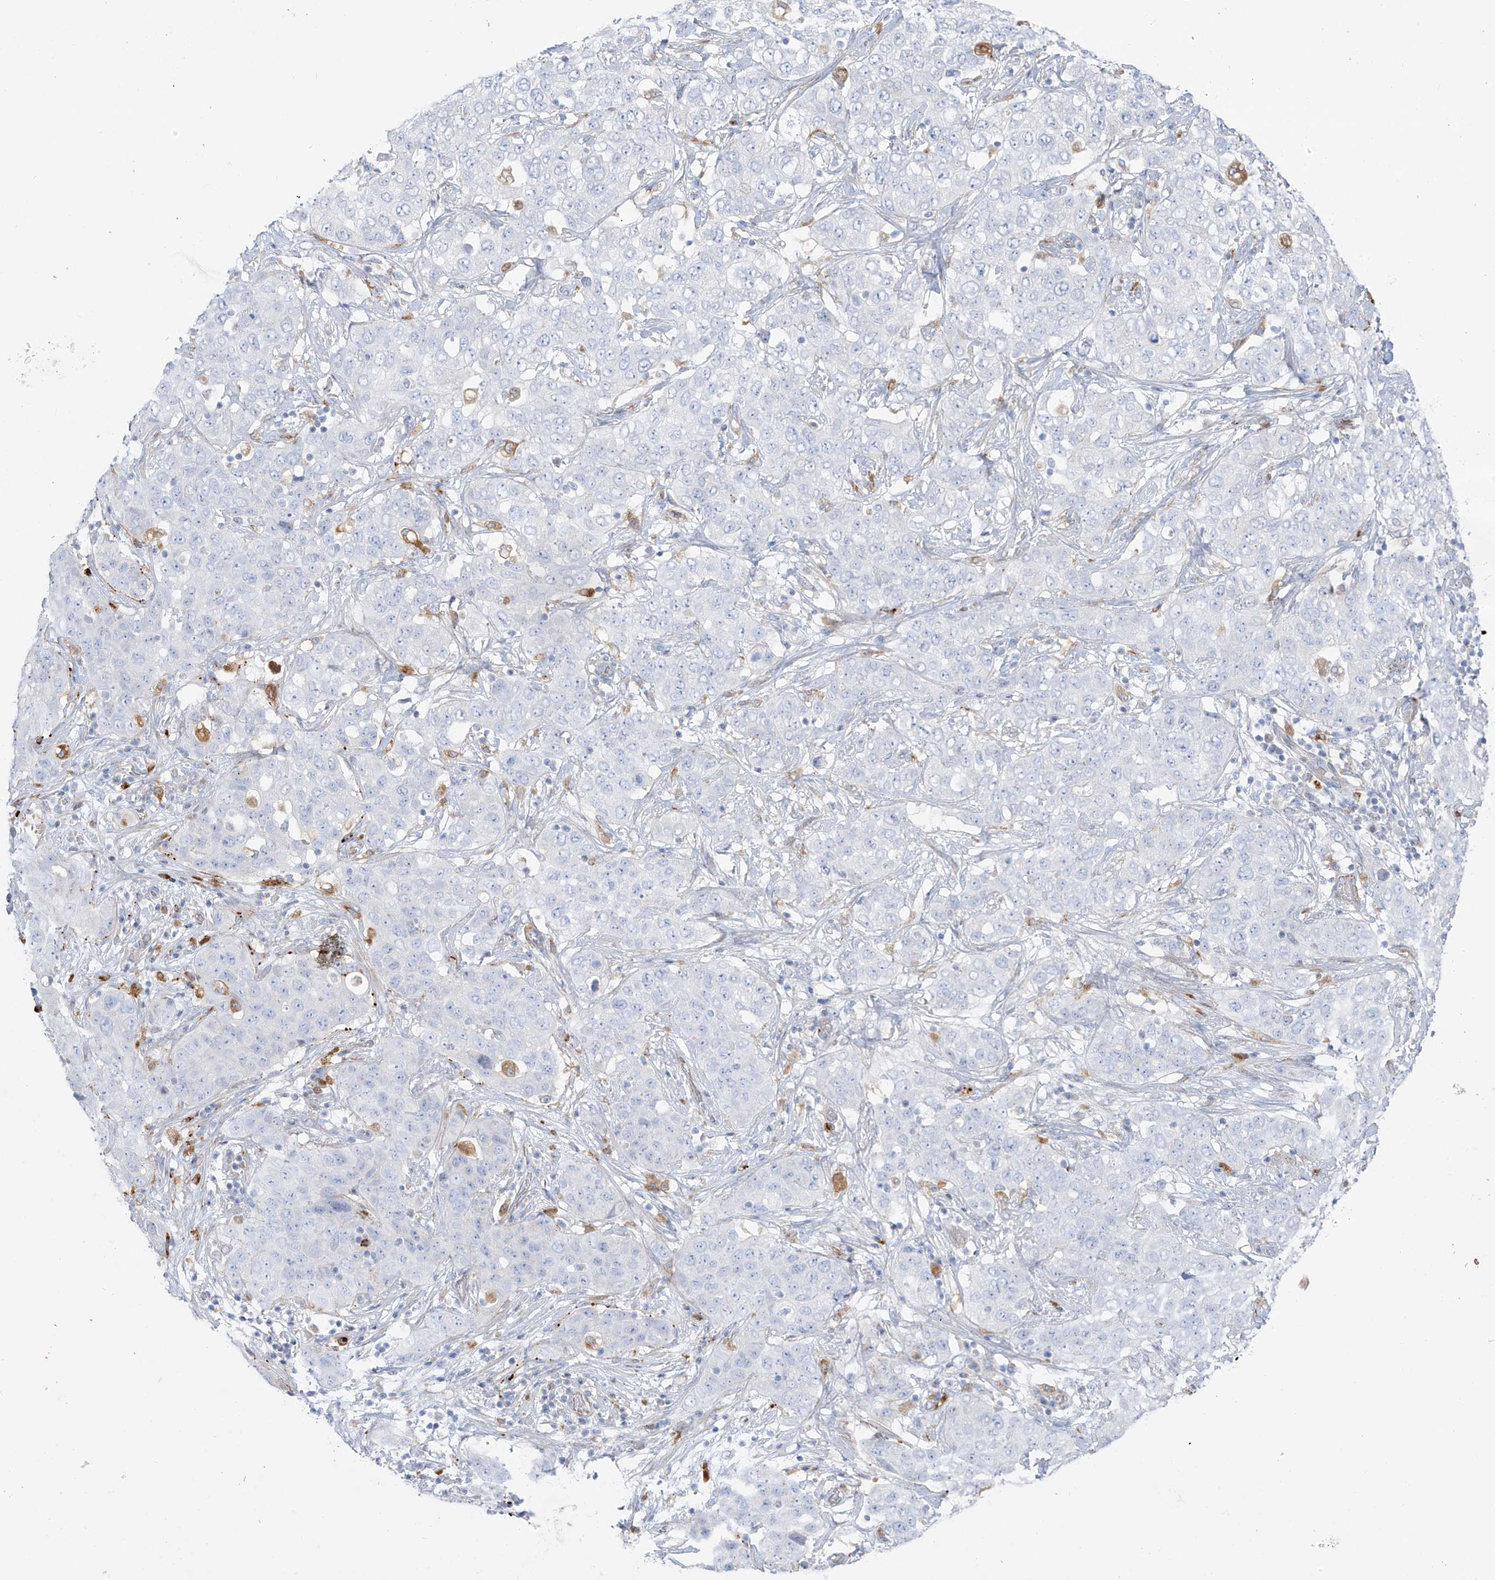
{"staining": {"intensity": "negative", "quantity": "none", "location": "none"}, "tissue": "stomach cancer", "cell_type": "Tumor cells", "image_type": "cancer", "snomed": [{"axis": "morphology", "description": "Normal tissue, NOS"}, {"axis": "morphology", "description": "Adenocarcinoma, NOS"}, {"axis": "topography", "description": "Lymph node"}, {"axis": "topography", "description": "Stomach"}], "caption": "Immunohistochemical staining of adenocarcinoma (stomach) shows no significant positivity in tumor cells. (DAB immunohistochemistry, high magnification).", "gene": "TAL2", "patient": {"sex": "male", "age": 48}}